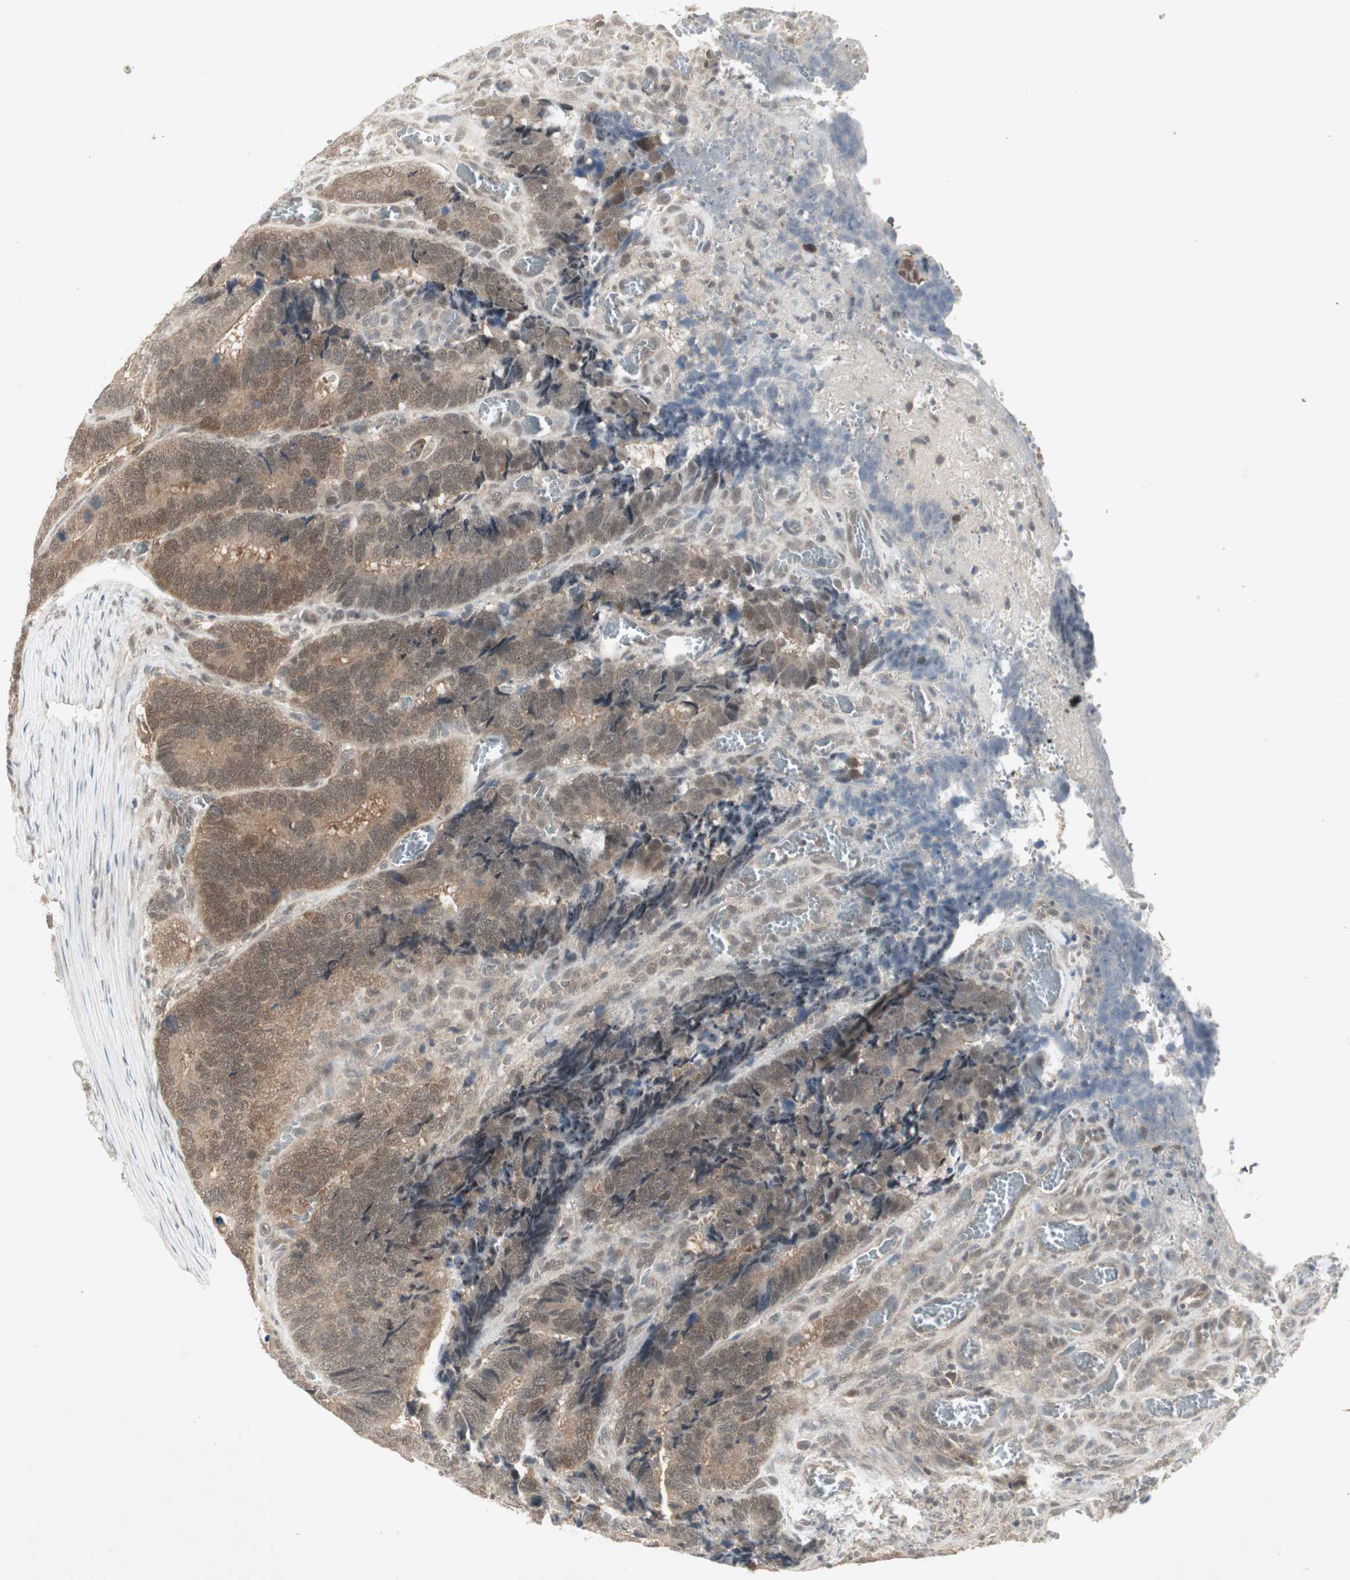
{"staining": {"intensity": "moderate", "quantity": ">75%", "location": "cytoplasmic/membranous,nuclear"}, "tissue": "colorectal cancer", "cell_type": "Tumor cells", "image_type": "cancer", "snomed": [{"axis": "morphology", "description": "Adenocarcinoma, NOS"}, {"axis": "topography", "description": "Colon"}], "caption": "Colorectal cancer stained for a protein (brown) exhibits moderate cytoplasmic/membranous and nuclear positive positivity in about >75% of tumor cells.", "gene": "PTPA", "patient": {"sex": "male", "age": 72}}